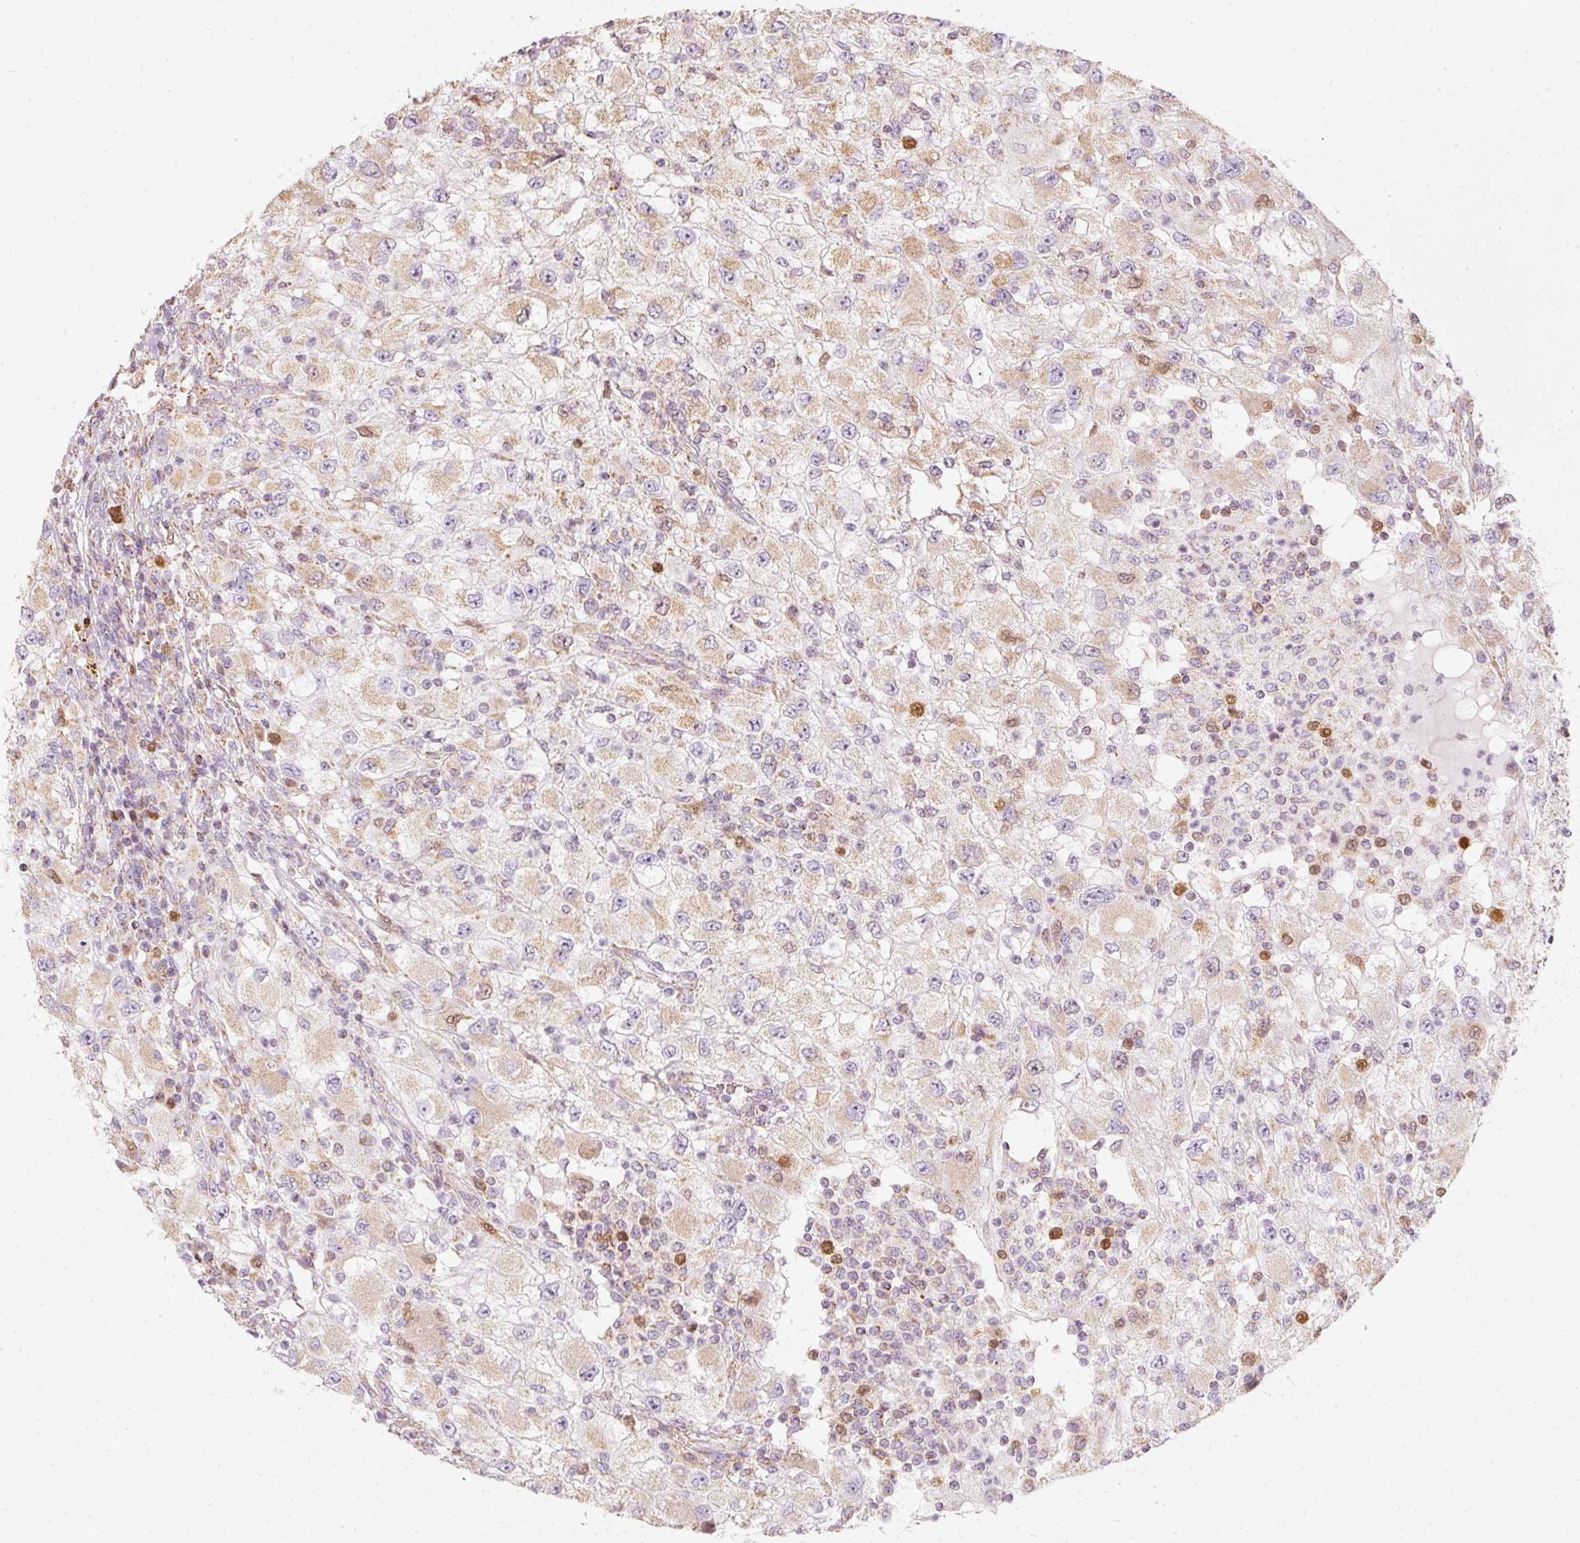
{"staining": {"intensity": "moderate", "quantity": "25%-75%", "location": "cytoplasmic/membranous,nuclear"}, "tissue": "renal cancer", "cell_type": "Tumor cells", "image_type": "cancer", "snomed": [{"axis": "morphology", "description": "Adenocarcinoma, NOS"}, {"axis": "topography", "description": "Kidney"}], "caption": "Adenocarcinoma (renal) stained for a protein (brown) exhibits moderate cytoplasmic/membranous and nuclear positive positivity in about 25%-75% of tumor cells.", "gene": "DUT", "patient": {"sex": "female", "age": 67}}